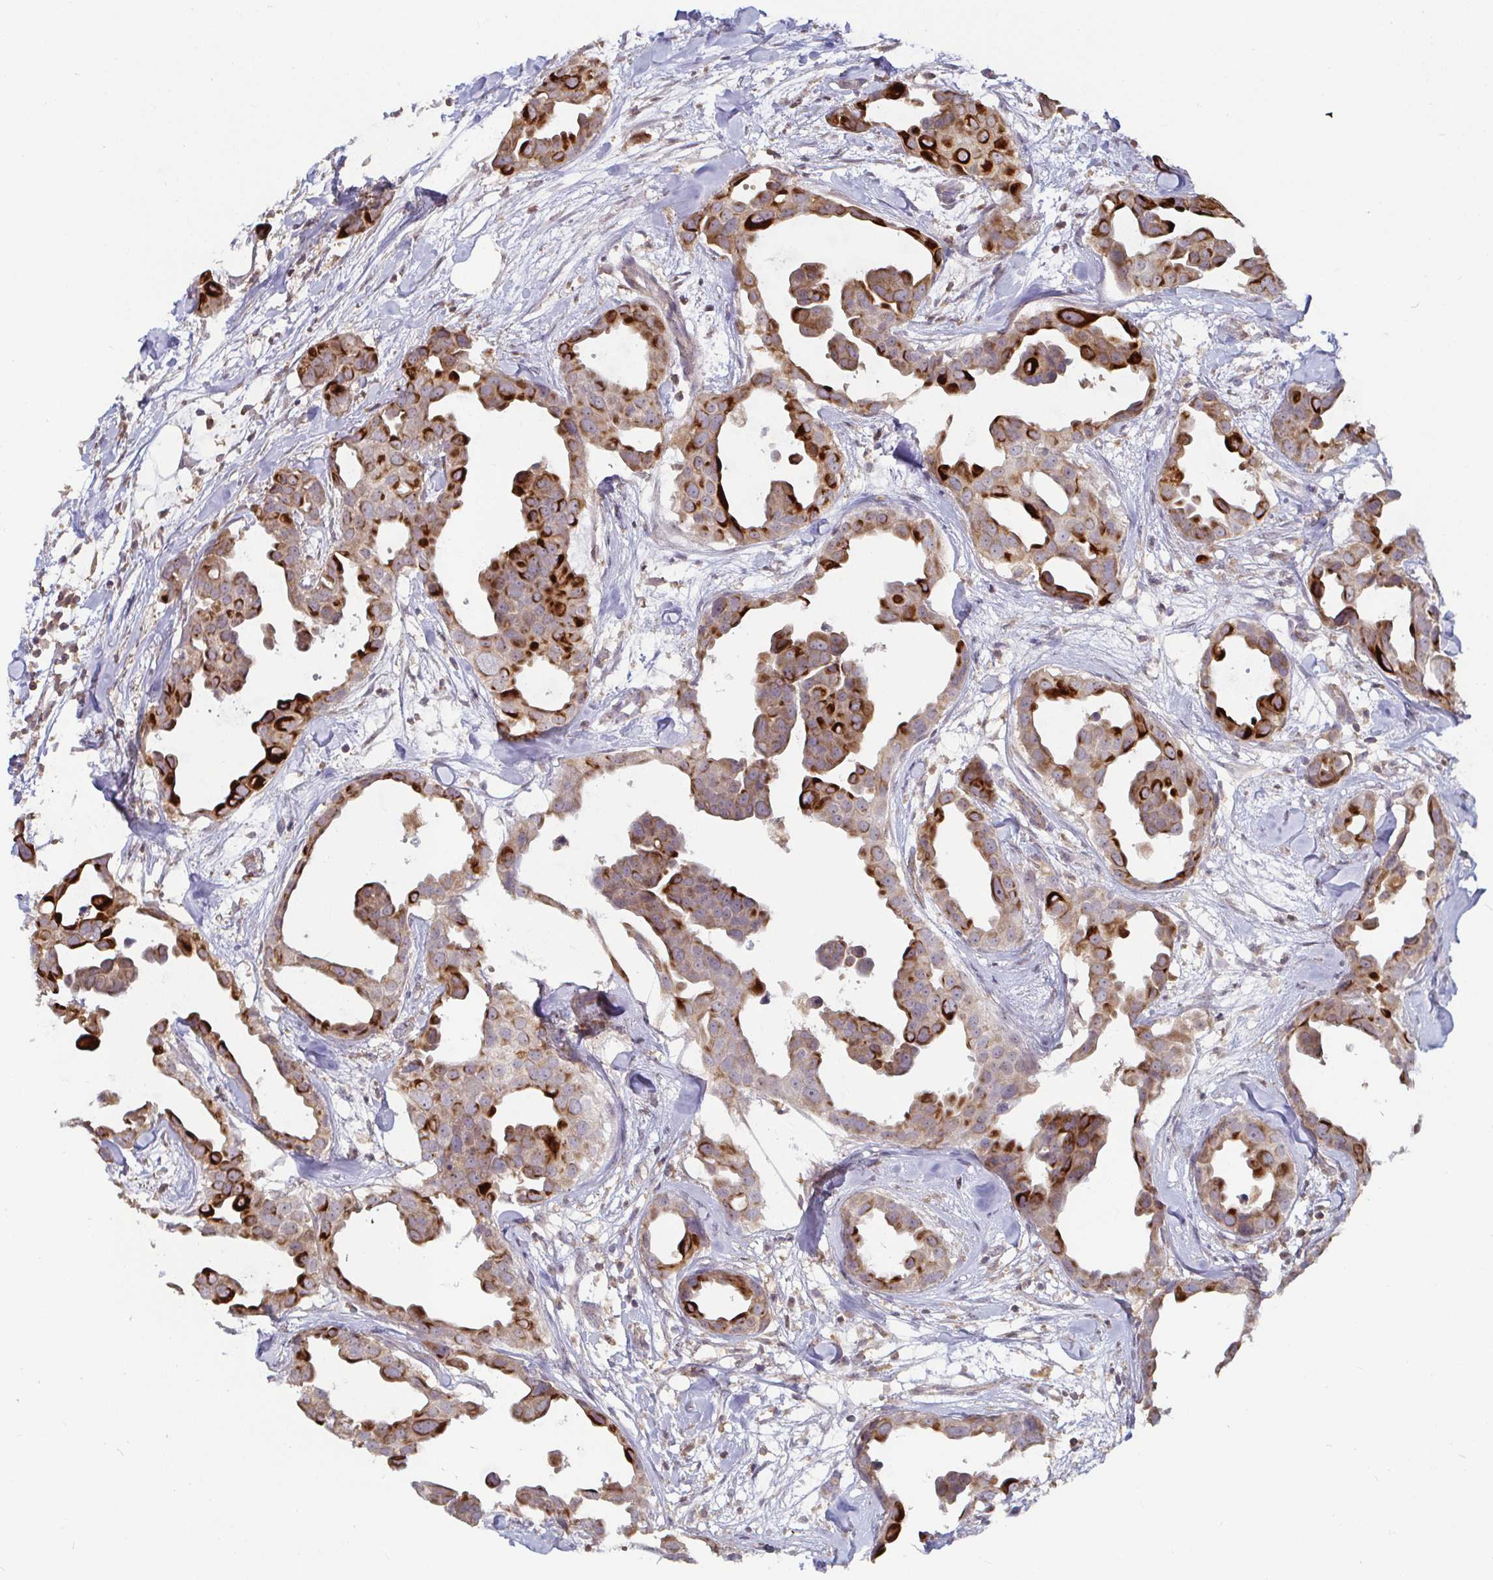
{"staining": {"intensity": "strong", "quantity": "25%-75%", "location": "cytoplasmic/membranous"}, "tissue": "breast cancer", "cell_type": "Tumor cells", "image_type": "cancer", "snomed": [{"axis": "morphology", "description": "Duct carcinoma"}, {"axis": "topography", "description": "Breast"}], "caption": "This is an image of IHC staining of breast cancer (intraductal carcinoma), which shows strong staining in the cytoplasmic/membranous of tumor cells.", "gene": "CDH18", "patient": {"sex": "female", "age": 38}}